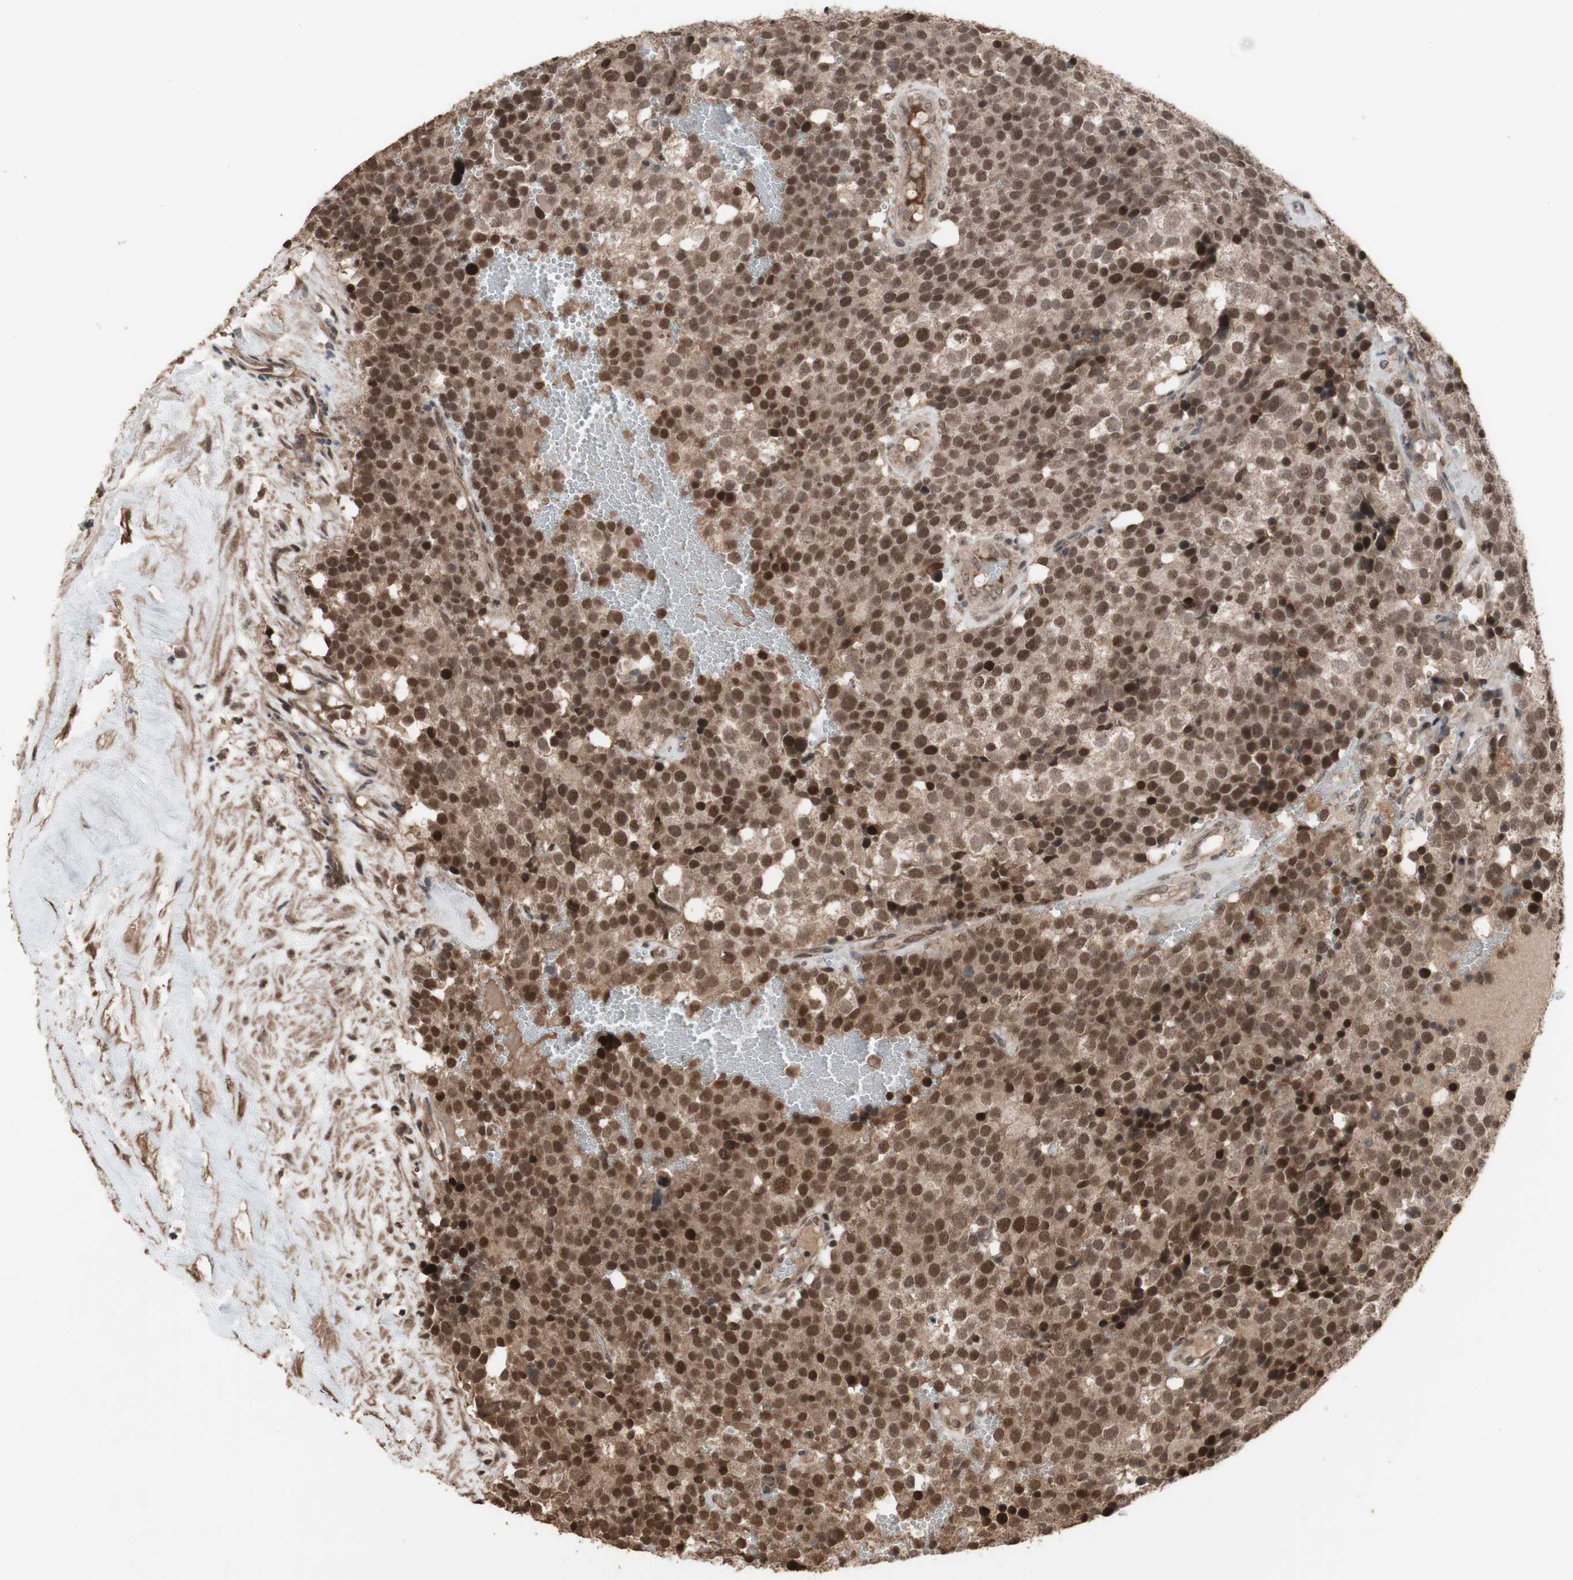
{"staining": {"intensity": "moderate", "quantity": ">75%", "location": "cytoplasmic/membranous,nuclear"}, "tissue": "testis cancer", "cell_type": "Tumor cells", "image_type": "cancer", "snomed": [{"axis": "morphology", "description": "Seminoma, NOS"}, {"axis": "topography", "description": "Testis"}], "caption": "High-power microscopy captured an immunohistochemistry image of testis cancer, revealing moderate cytoplasmic/membranous and nuclear expression in about >75% of tumor cells. Ihc stains the protein of interest in brown and the nuclei are stained blue.", "gene": "KANSL1", "patient": {"sex": "male", "age": 71}}